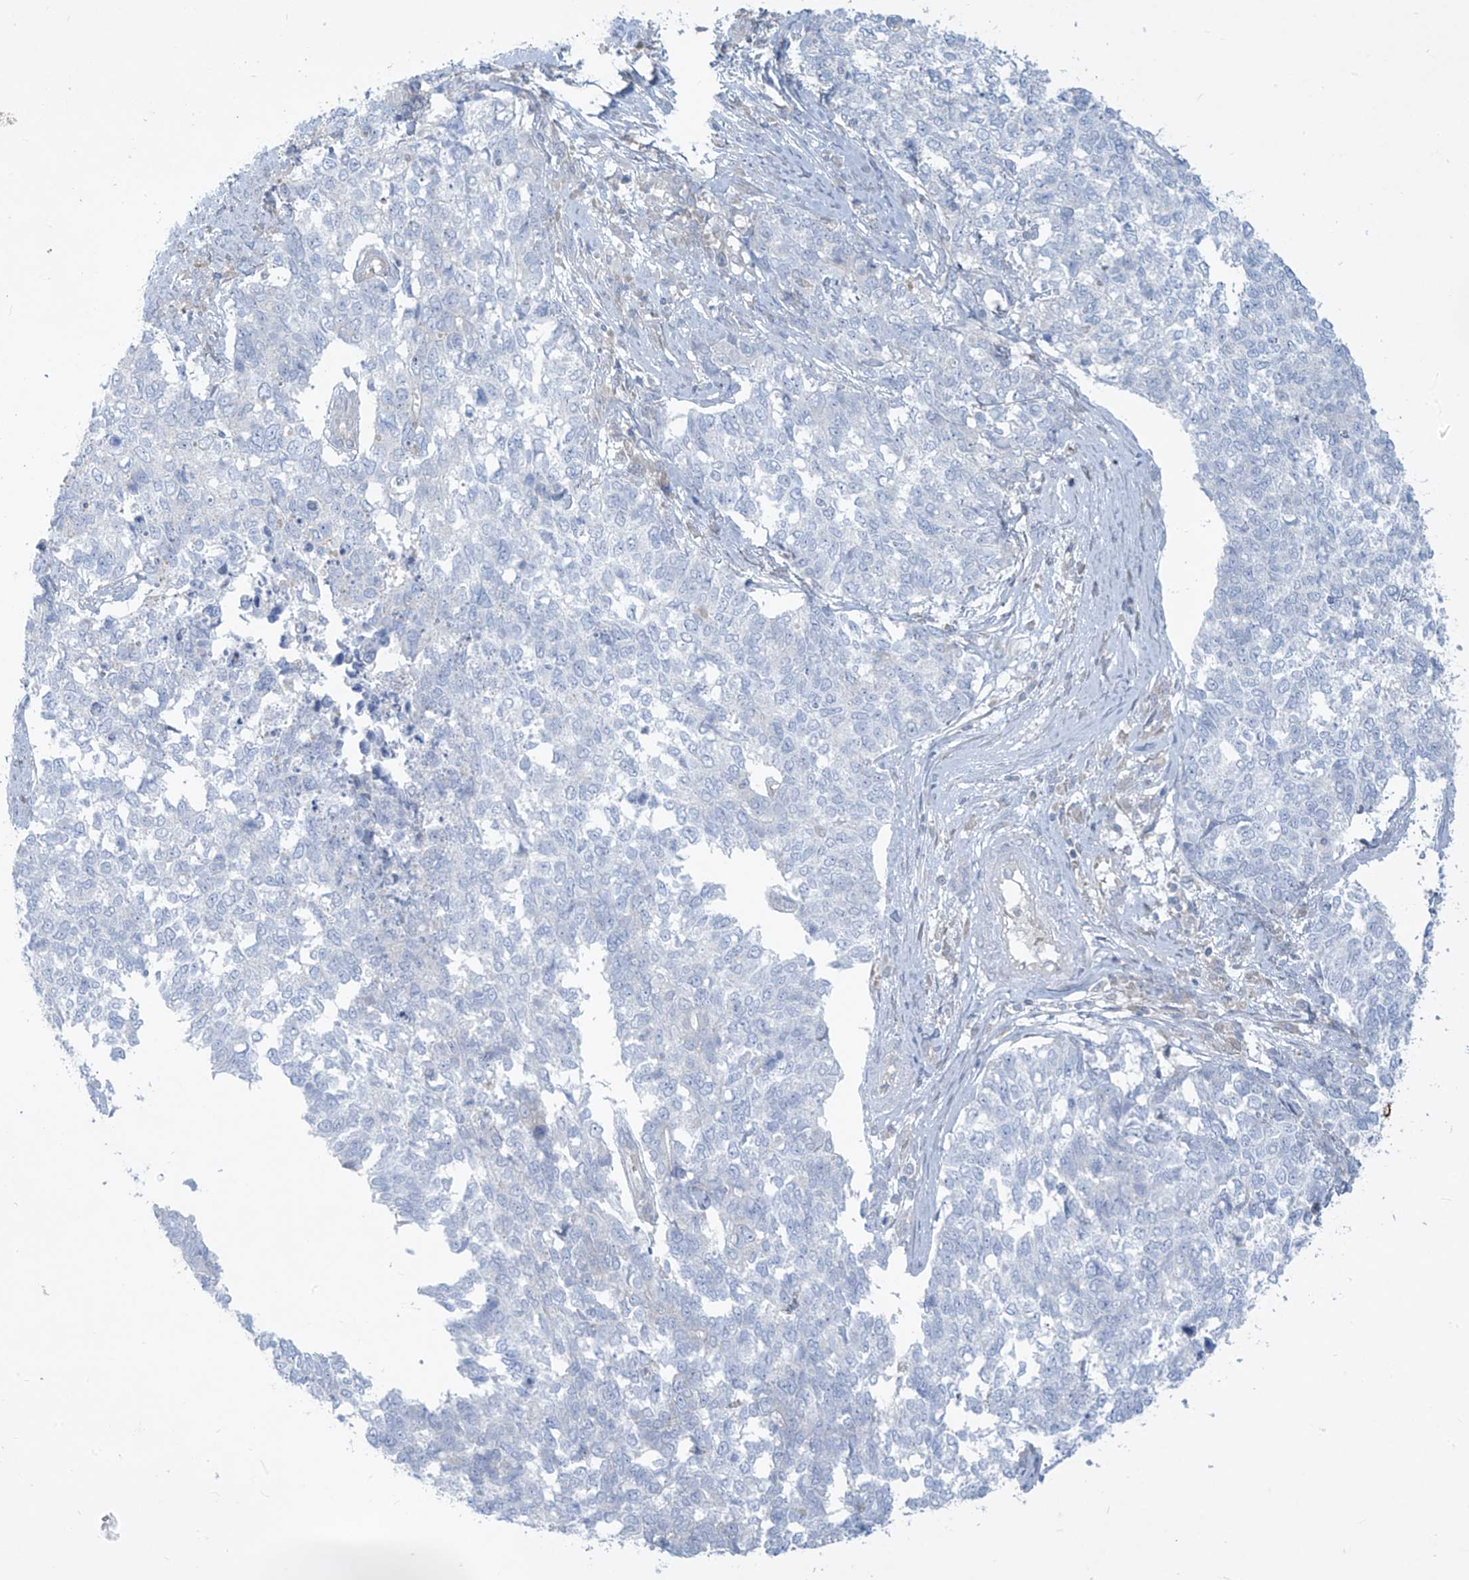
{"staining": {"intensity": "negative", "quantity": "none", "location": "none"}, "tissue": "cervical cancer", "cell_type": "Tumor cells", "image_type": "cancer", "snomed": [{"axis": "morphology", "description": "Squamous cell carcinoma, NOS"}, {"axis": "topography", "description": "Cervix"}], "caption": "Human cervical cancer stained for a protein using immunohistochemistry (IHC) shows no positivity in tumor cells.", "gene": "DGKQ", "patient": {"sex": "female", "age": 63}}